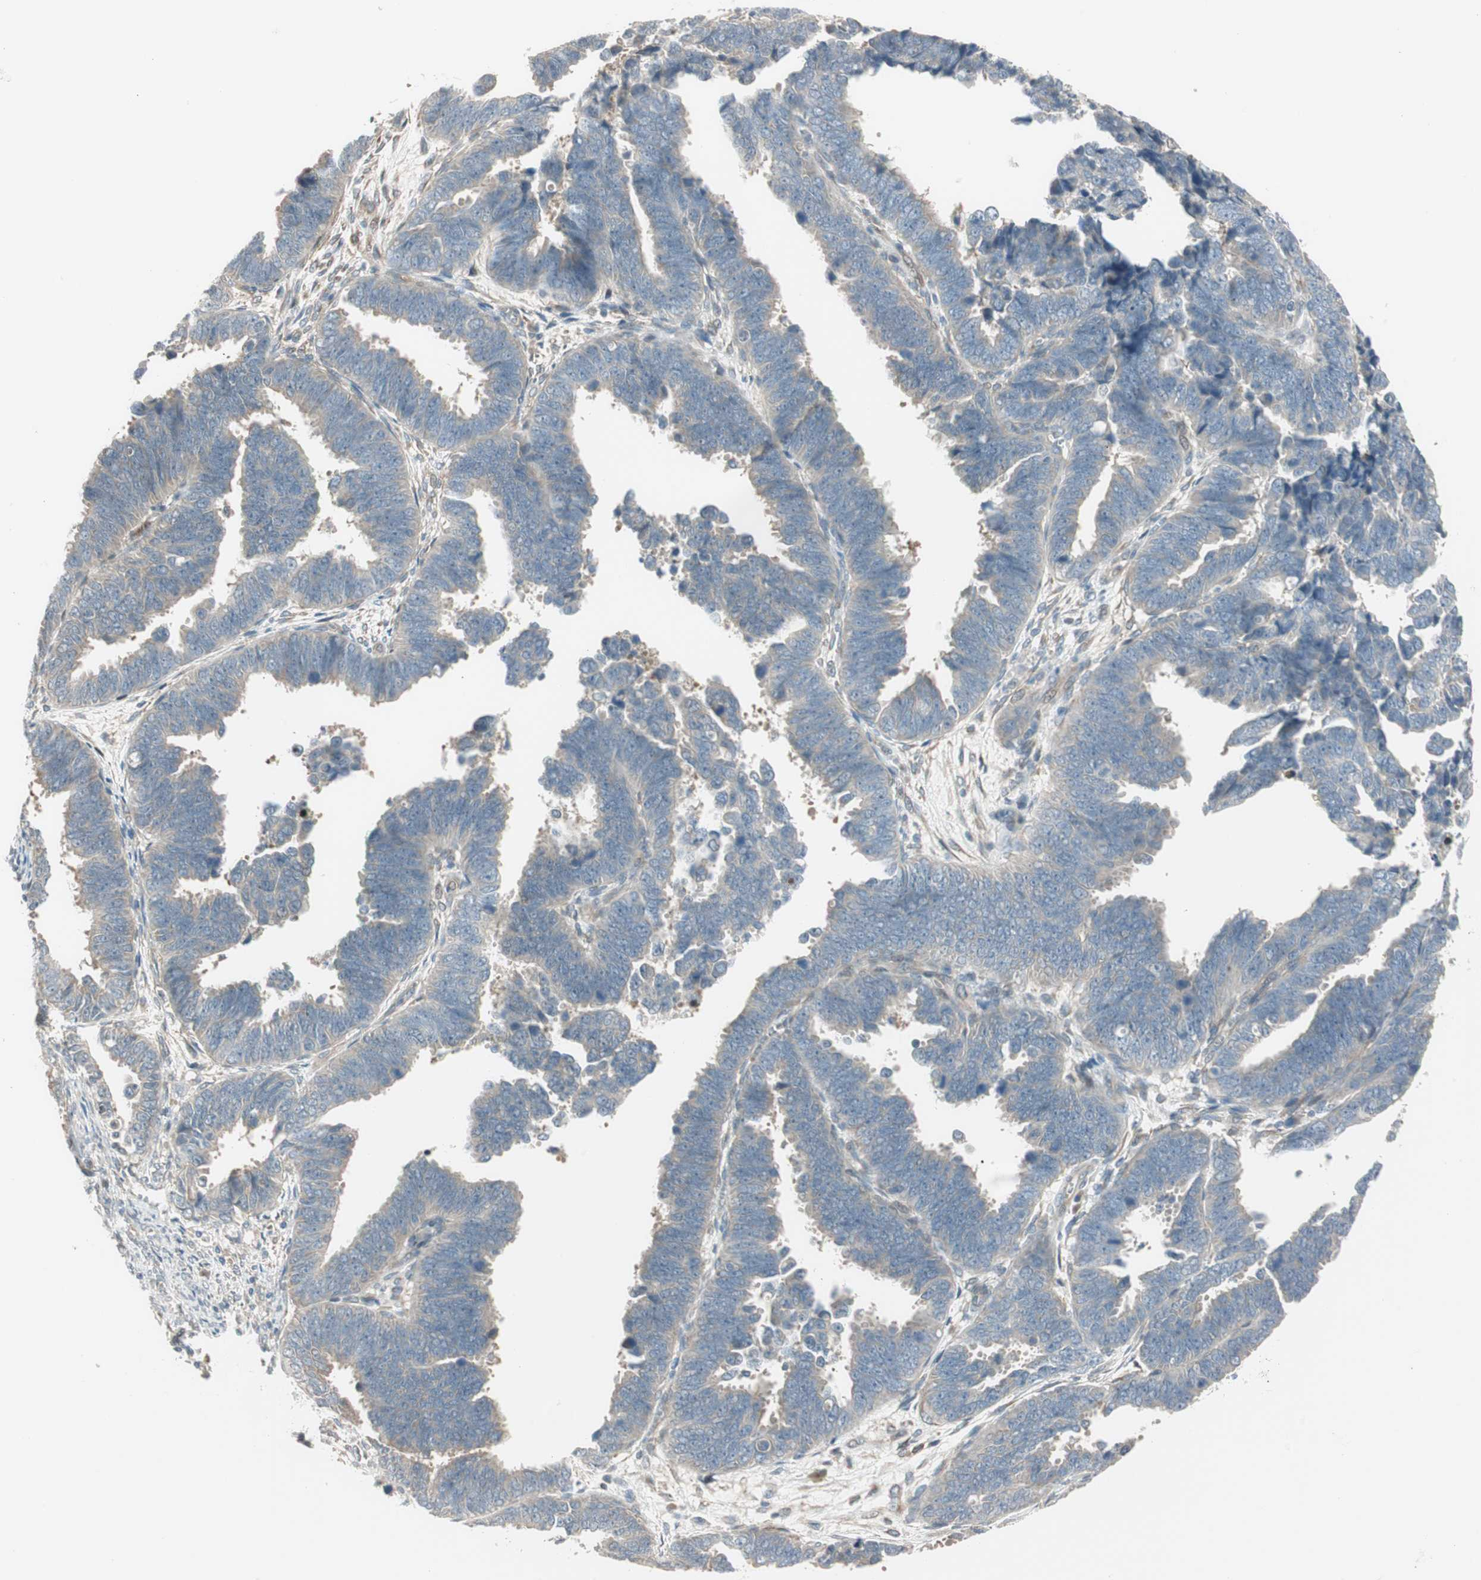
{"staining": {"intensity": "weak", "quantity": "25%-75%", "location": "cytoplasmic/membranous"}, "tissue": "endometrial cancer", "cell_type": "Tumor cells", "image_type": "cancer", "snomed": [{"axis": "morphology", "description": "Adenocarcinoma, NOS"}, {"axis": "topography", "description": "Endometrium"}], "caption": "A photomicrograph of human adenocarcinoma (endometrial) stained for a protein exhibits weak cytoplasmic/membranous brown staining in tumor cells. (IHC, brightfield microscopy, high magnification).", "gene": "CGRRF1", "patient": {"sex": "female", "age": 75}}